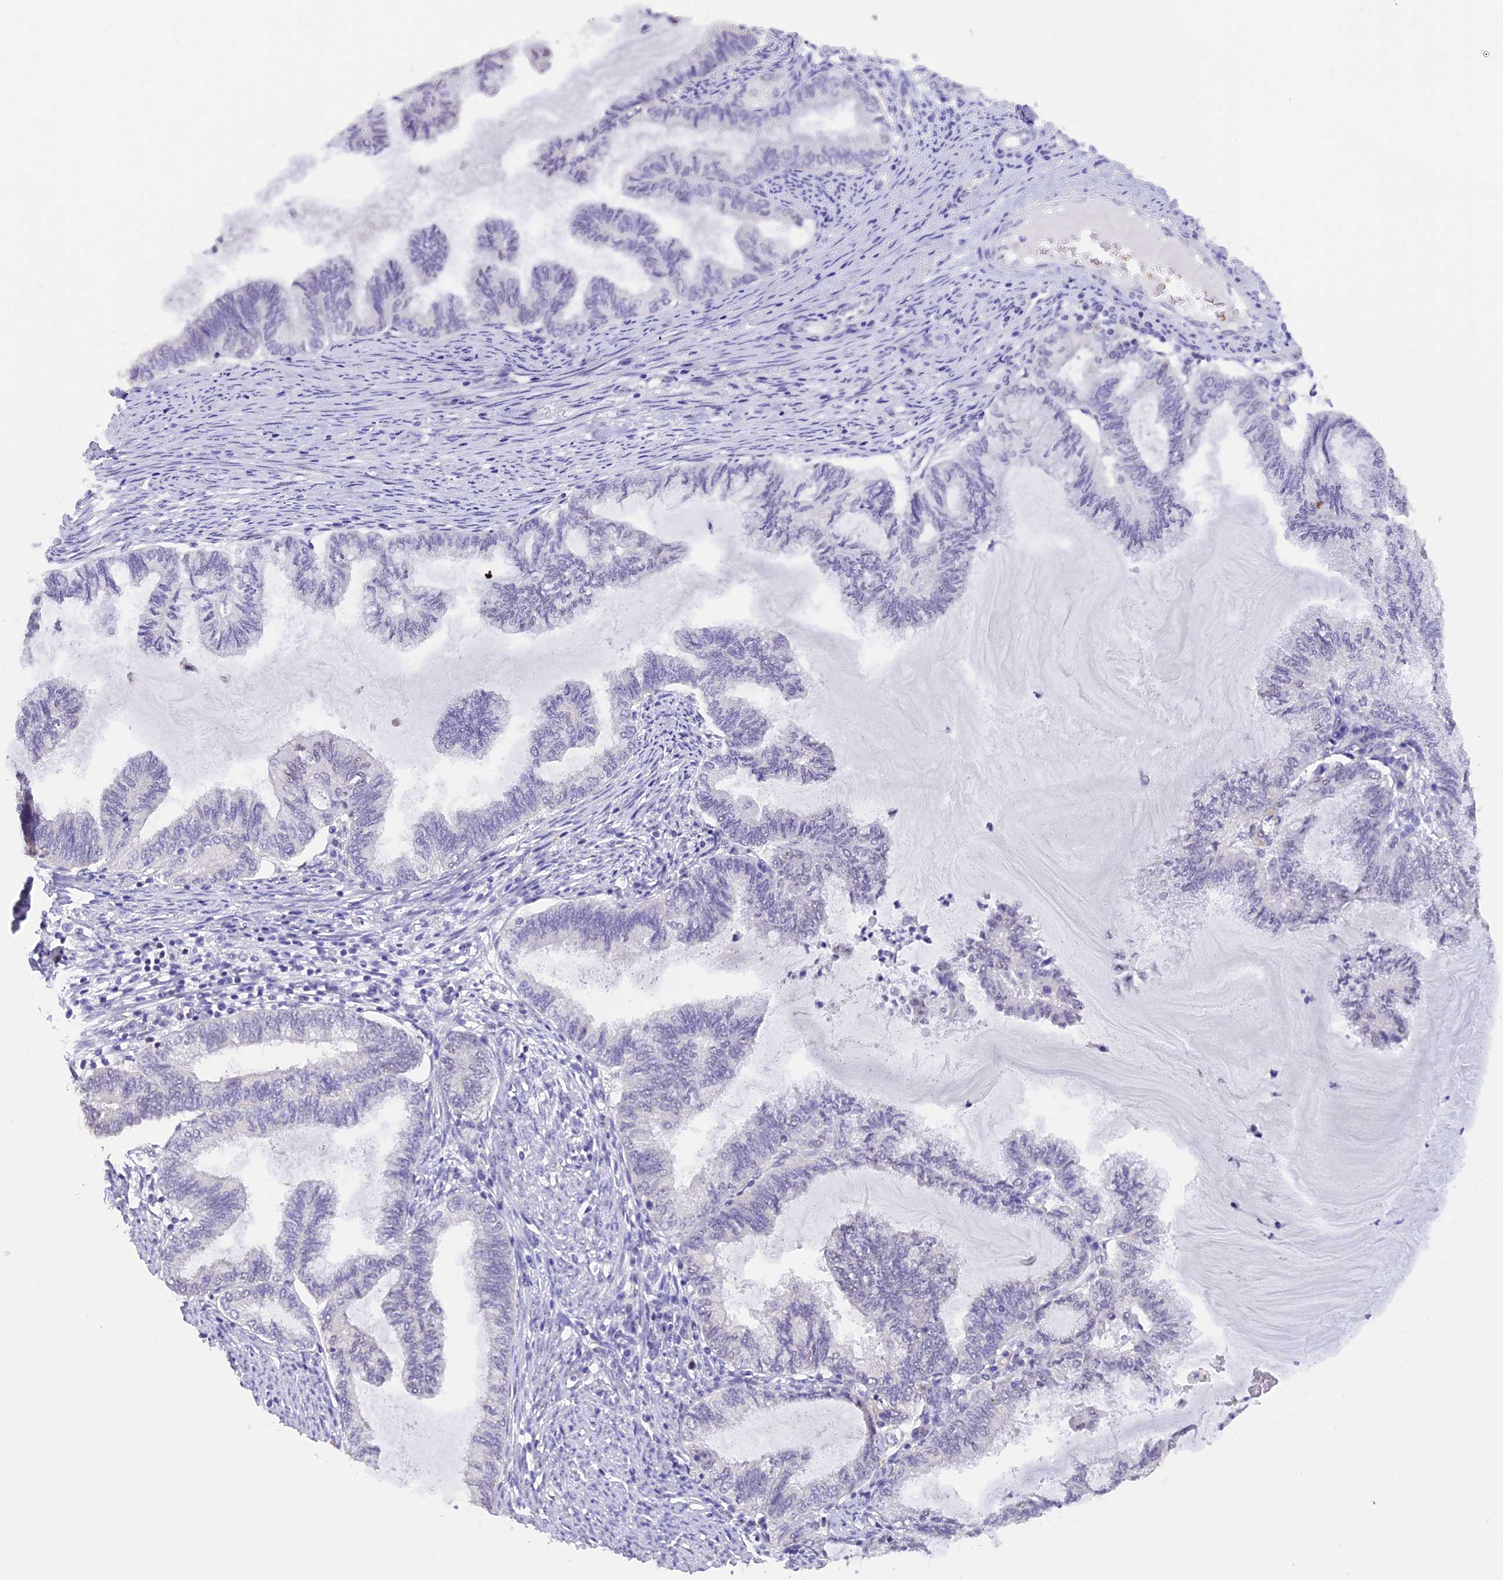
{"staining": {"intensity": "negative", "quantity": "none", "location": "none"}, "tissue": "endometrial cancer", "cell_type": "Tumor cells", "image_type": "cancer", "snomed": [{"axis": "morphology", "description": "Adenocarcinoma, NOS"}, {"axis": "topography", "description": "Endometrium"}], "caption": "IHC photomicrograph of neoplastic tissue: adenocarcinoma (endometrial) stained with DAB displays no significant protein expression in tumor cells. Brightfield microscopy of immunohistochemistry (IHC) stained with DAB (brown) and hematoxylin (blue), captured at high magnification.", "gene": "AHSP", "patient": {"sex": "female", "age": 86}}